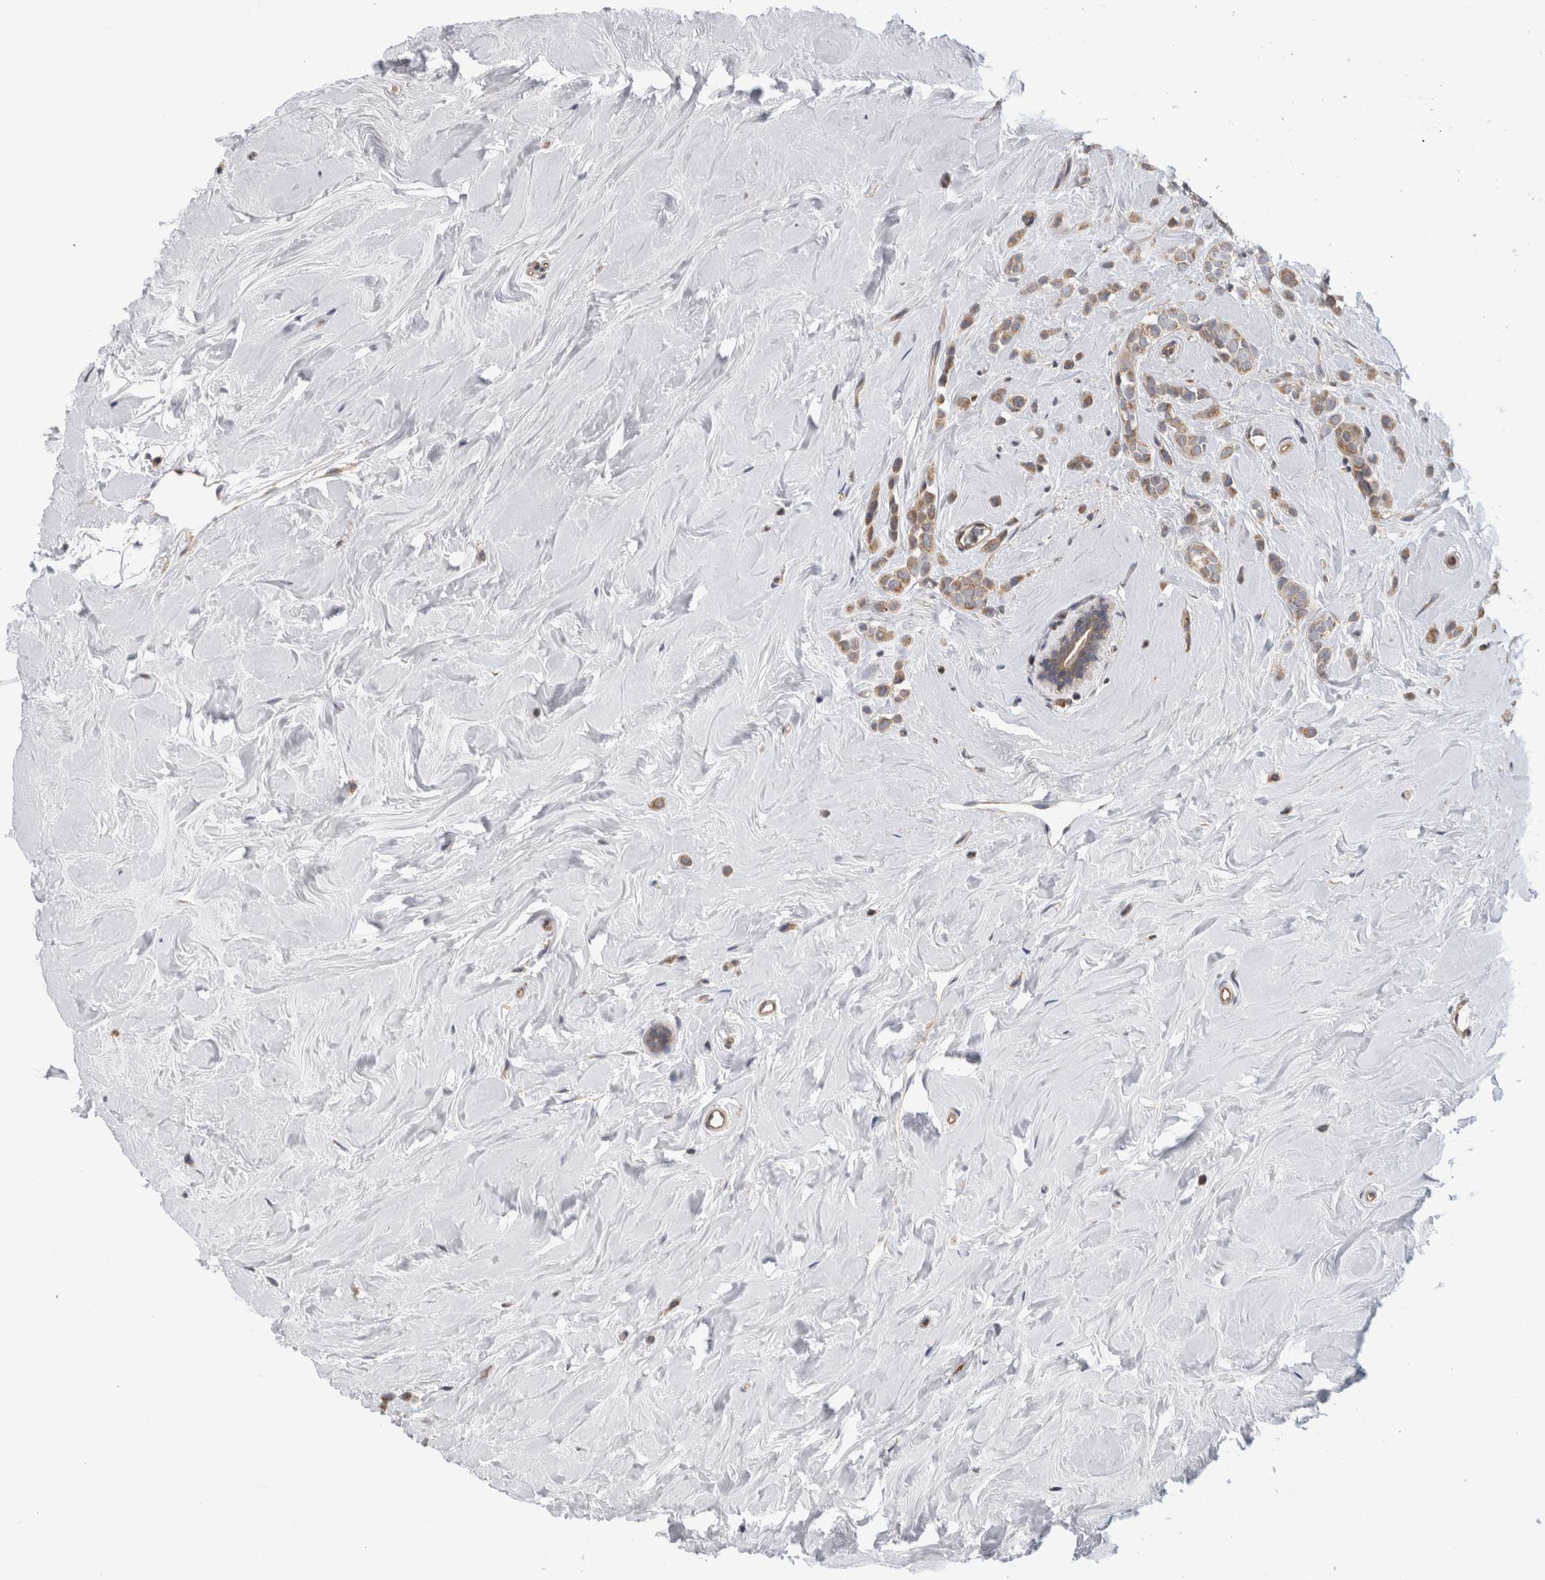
{"staining": {"intensity": "moderate", "quantity": ">75%", "location": "cytoplasmic/membranous"}, "tissue": "breast cancer", "cell_type": "Tumor cells", "image_type": "cancer", "snomed": [{"axis": "morphology", "description": "Lobular carcinoma"}, {"axis": "topography", "description": "Breast"}], "caption": "A photomicrograph of lobular carcinoma (breast) stained for a protein demonstrates moderate cytoplasmic/membranous brown staining in tumor cells. (Stains: DAB in brown, nuclei in blue, Microscopy: brightfield microscopy at high magnification).", "gene": "GRIK2", "patient": {"sex": "female", "age": 47}}